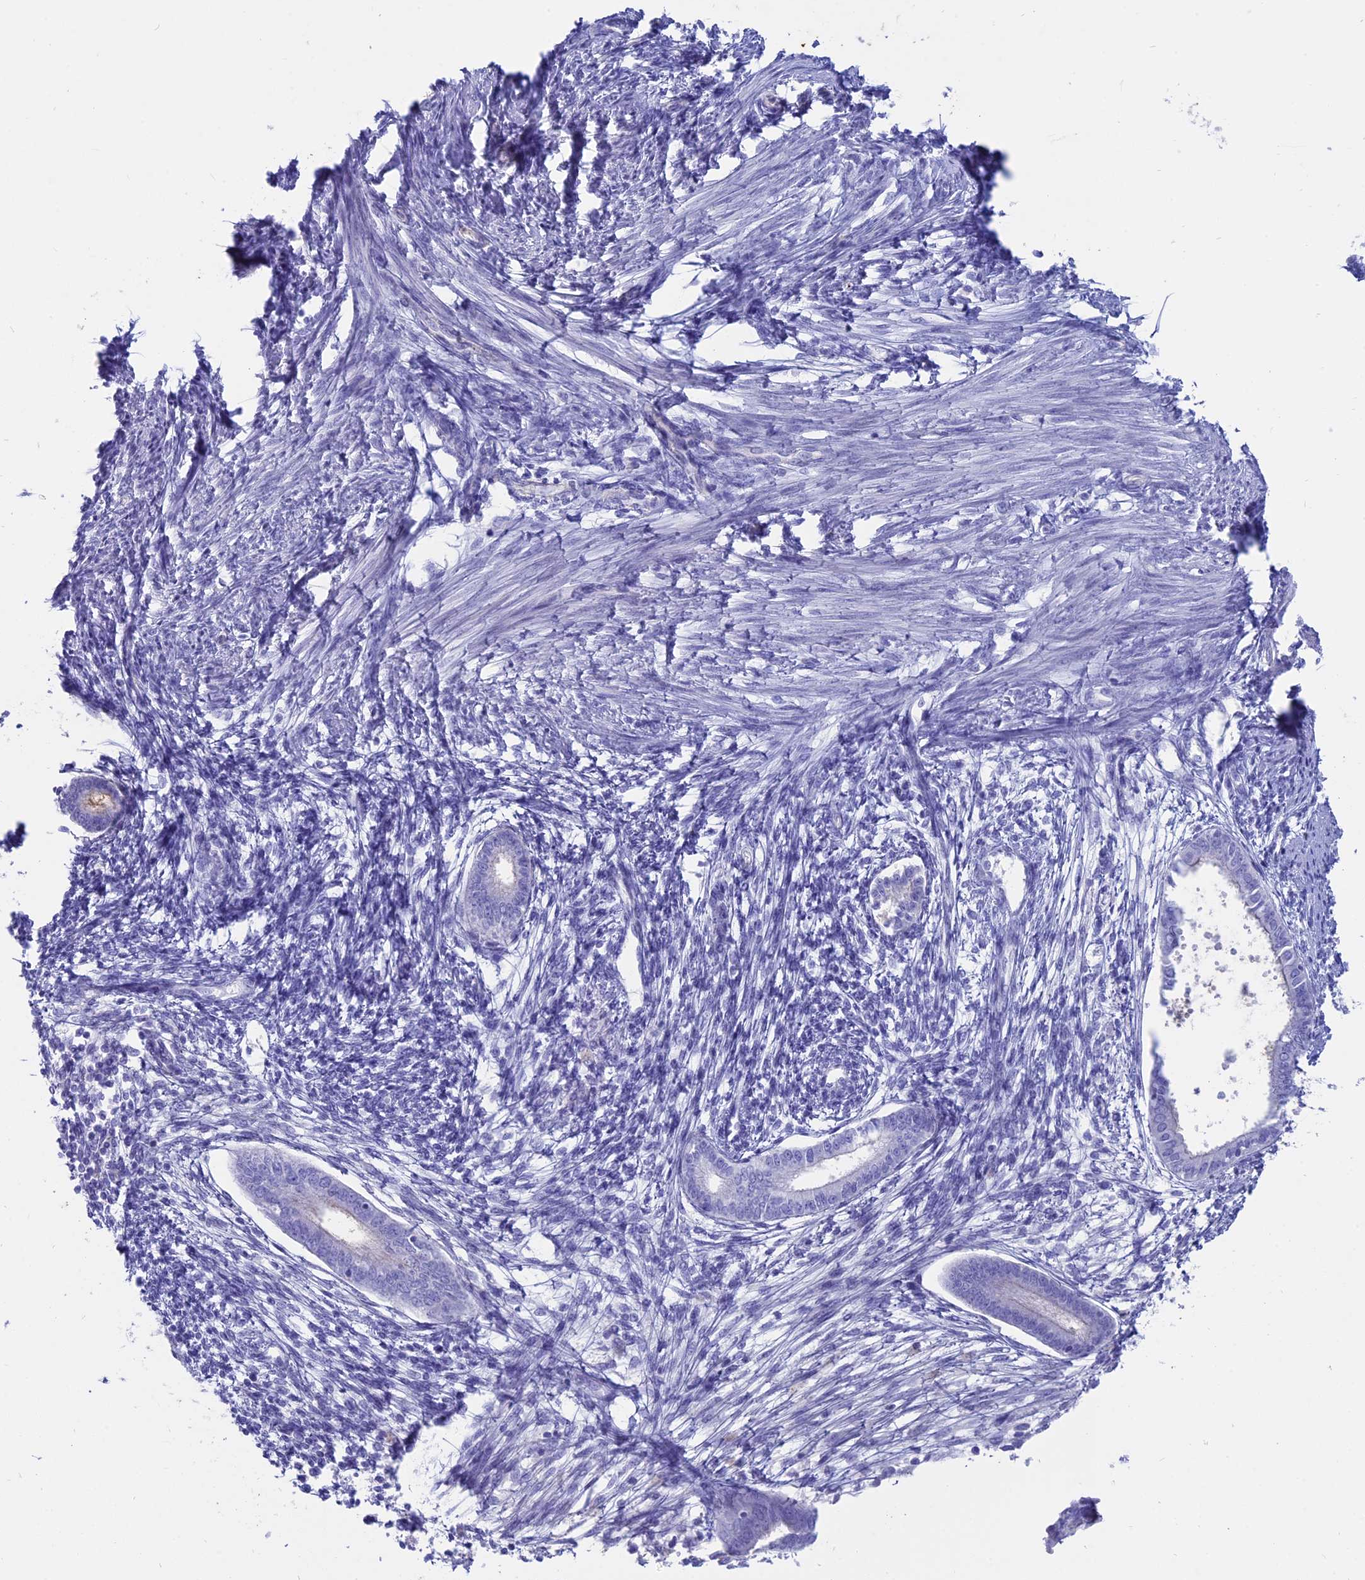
{"staining": {"intensity": "negative", "quantity": "none", "location": "none"}, "tissue": "endometrium", "cell_type": "Cells in endometrial stroma", "image_type": "normal", "snomed": [{"axis": "morphology", "description": "Normal tissue, NOS"}, {"axis": "topography", "description": "Endometrium"}], "caption": "The immunohistochemistry (IHC) photomicrograph has no significant staining in cells in endometrial stroma of endometrium. (DAB (3,3'-diaminobenzidine) immunohistochemistry (IHC), high magnification).", "gene": "OR2AE1", "patient": {"sex": "female", "age": 56}}